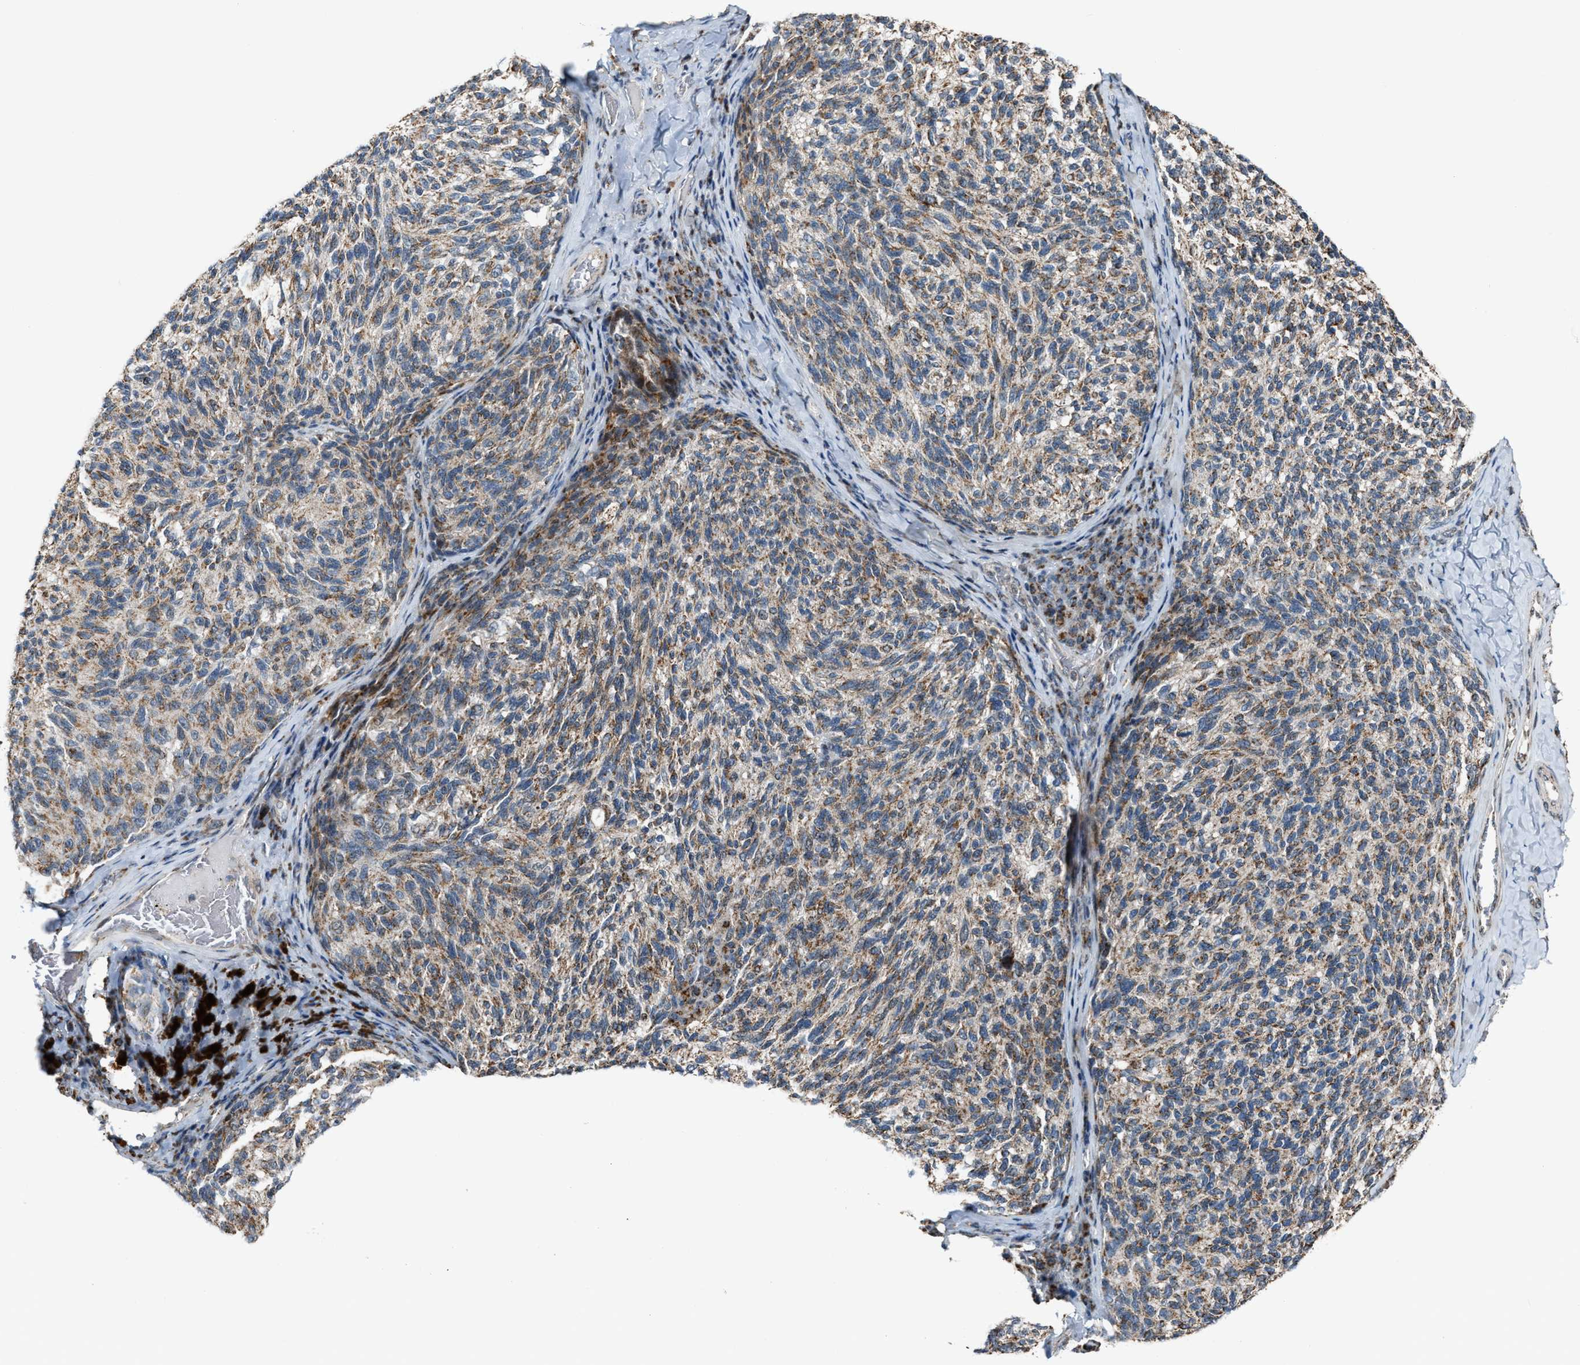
{"staining": {"intensity": "moderate", "quantity": ">75%", "location": "cytoplasmic/membranous"}, "tissue": "melanoma", "cell_type": "Tumor cells", "image_type": "cancer", "snomed": [{"axis": "morphology", "description": "Malignant melanoma, NOS"}, {"axis": "topography", "description": "Skin"}], "caption": "Immunohistochemistry (IHC) photomicrograph of neoplastic tissue: malignant melanoma stained using immunohistochemistry (IHC) displays medium levels of moderate protein expression localized specifically in the cytoplasmic/membranous of tumor cells, appearing as a cytoplasmic/membranous brown color.", "gene": "CHN2", "patient": {"sex": "female", "age": 73}}